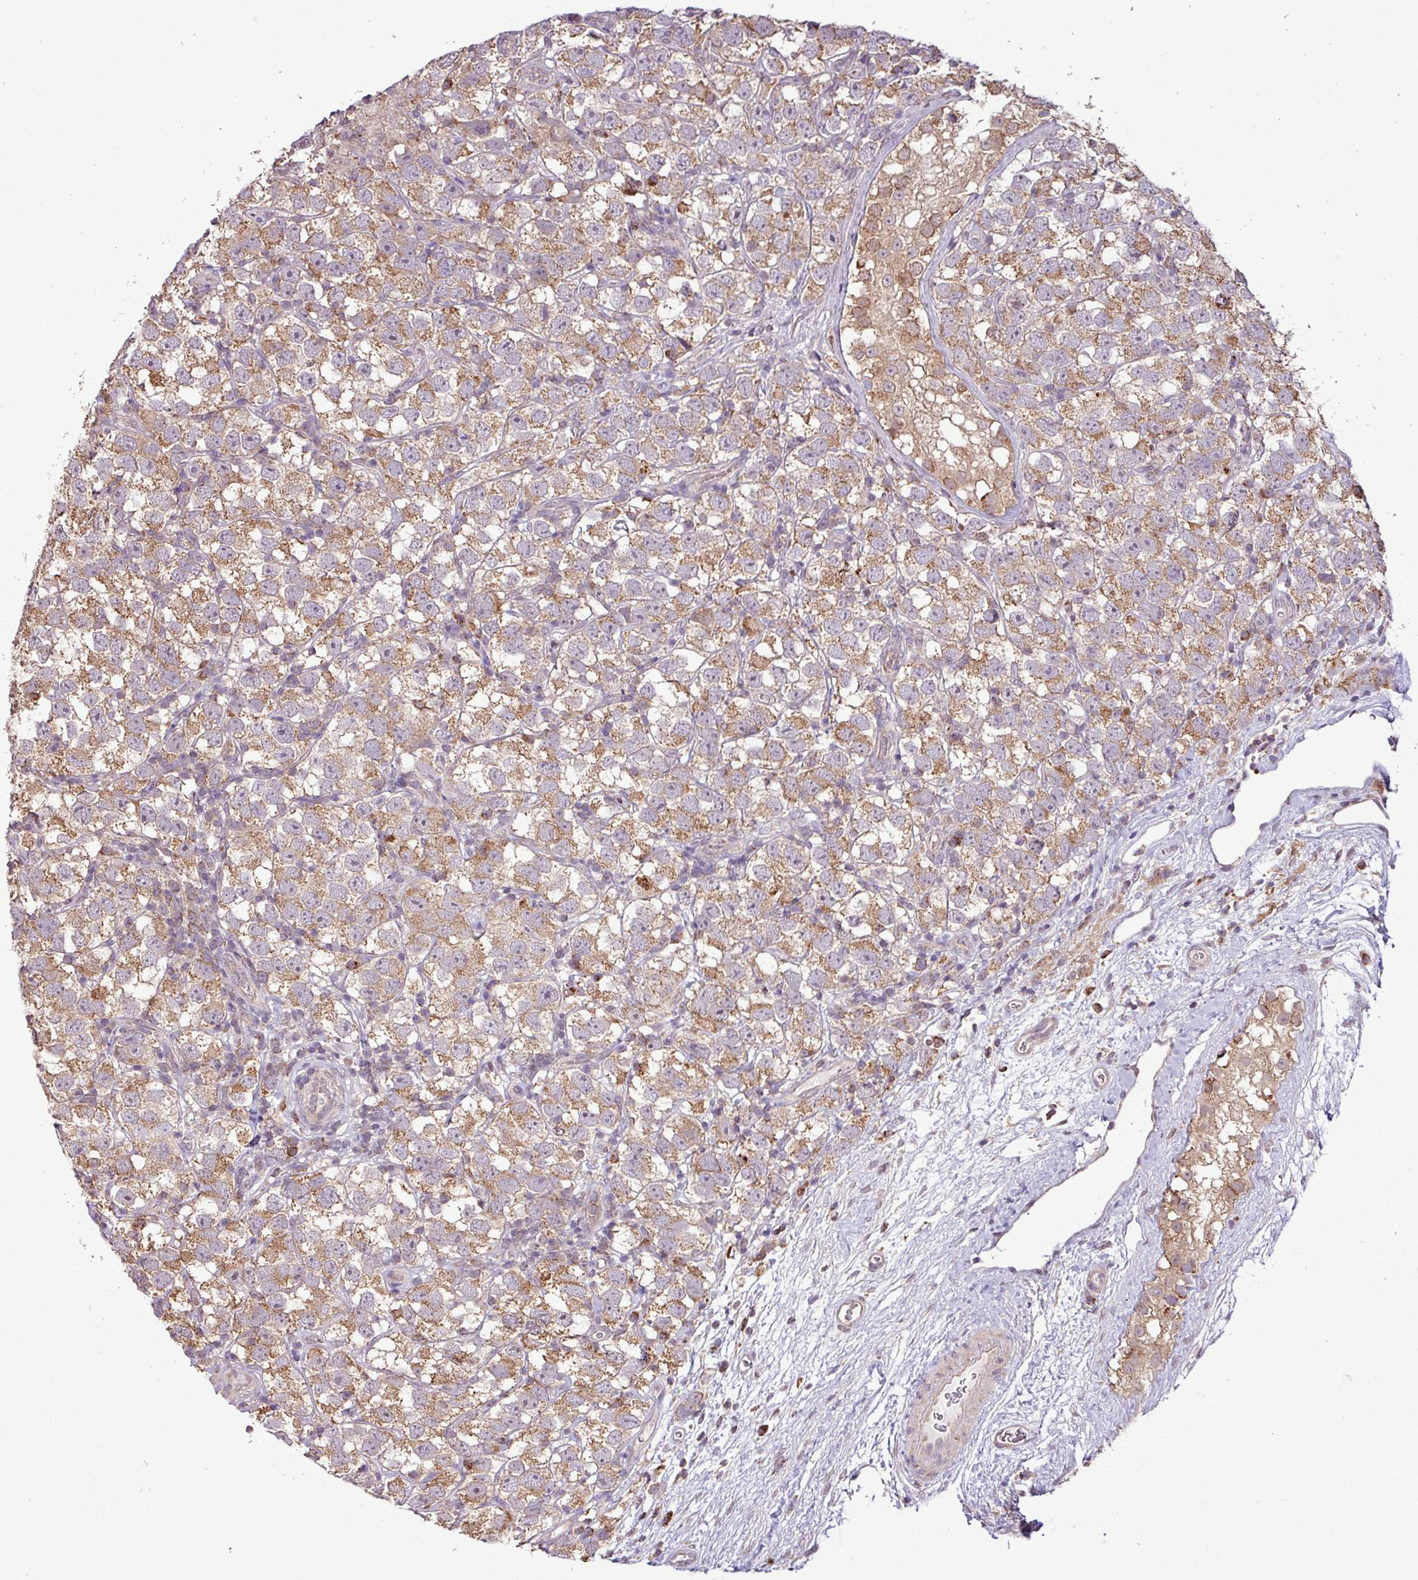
{"staining": {"intensity": "moderate", "quantity": ">75%", "location": "cytoplasmic/membranous"}, "tissue": "testis cancer", "cell_type": "Tumor cells", "image_type": "cancer", "snomed": [{"axis": "morphology", "description": "Seminoma, NOS"}, {"axis": "topography", "description": "Testis"}], "caption": "IHC (DAB (3,3'-diaminobenzidine)) staining of human seminoma (testis) displays moderate cytoplasmic/membranous protein staining in about >75% of tumor cells.", "gene": "MCTP2", "patient": {"sex": "male", "age": 26}}